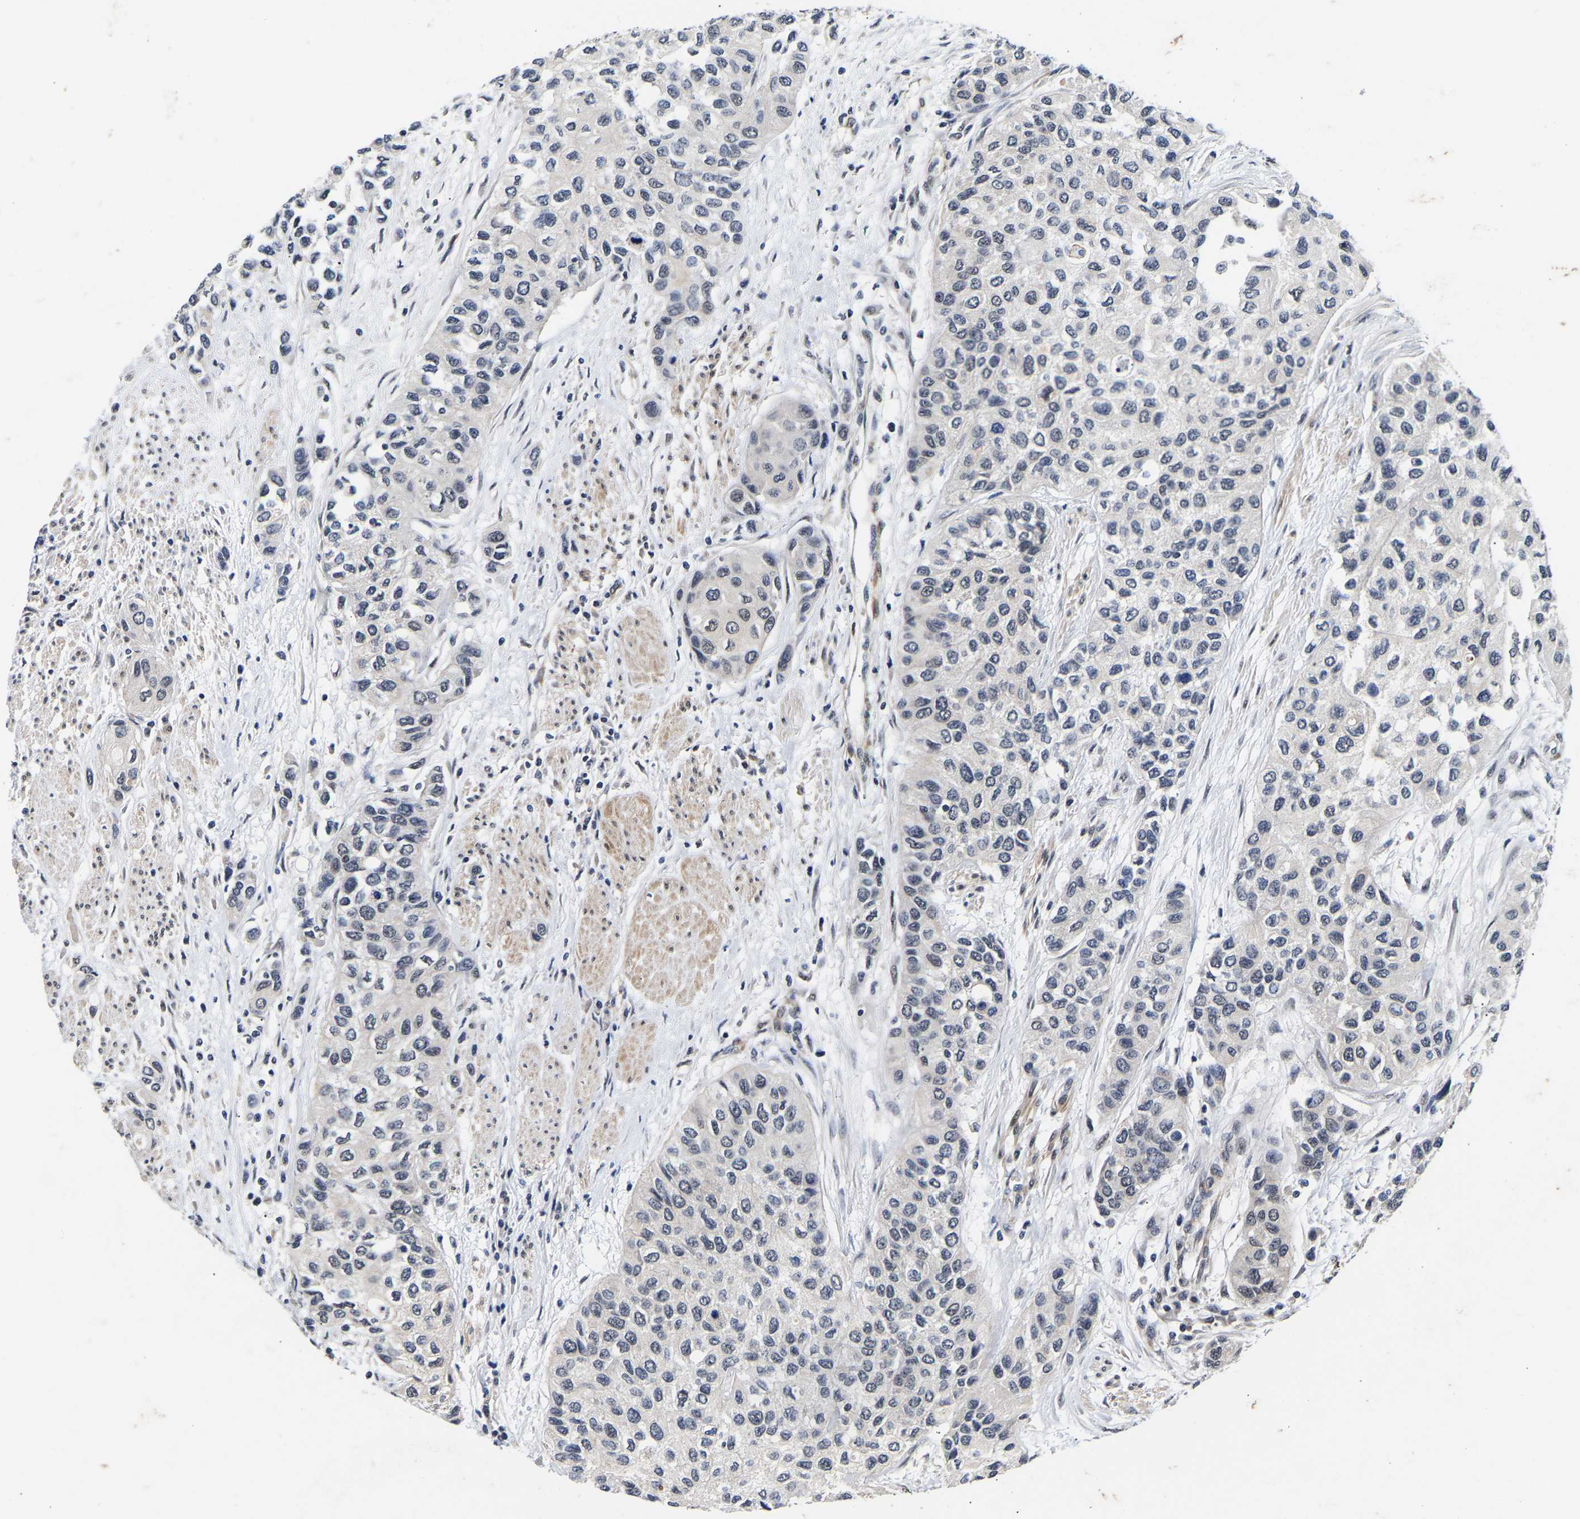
{"staining": {"intensity": "negative", "quantity": "none", "location": "none"}, "tissue": "urothelial cancer", "cell_type": "Tumor cells", "image_type": "cancer", "snomed": [{"axis": "morphology", "description": "Urothelial carcinoma, High grade"}, {"axis": "topography", "description": "Urinary bladder"}], "caption": "A high-resolution photomicrograph shows IHC staining of urothelial carcinoma (high-grade), which demonstrates no significant expression in tumor cells.", "gene": "METTL16", "patient": {"sex": "female", "age": 56}}